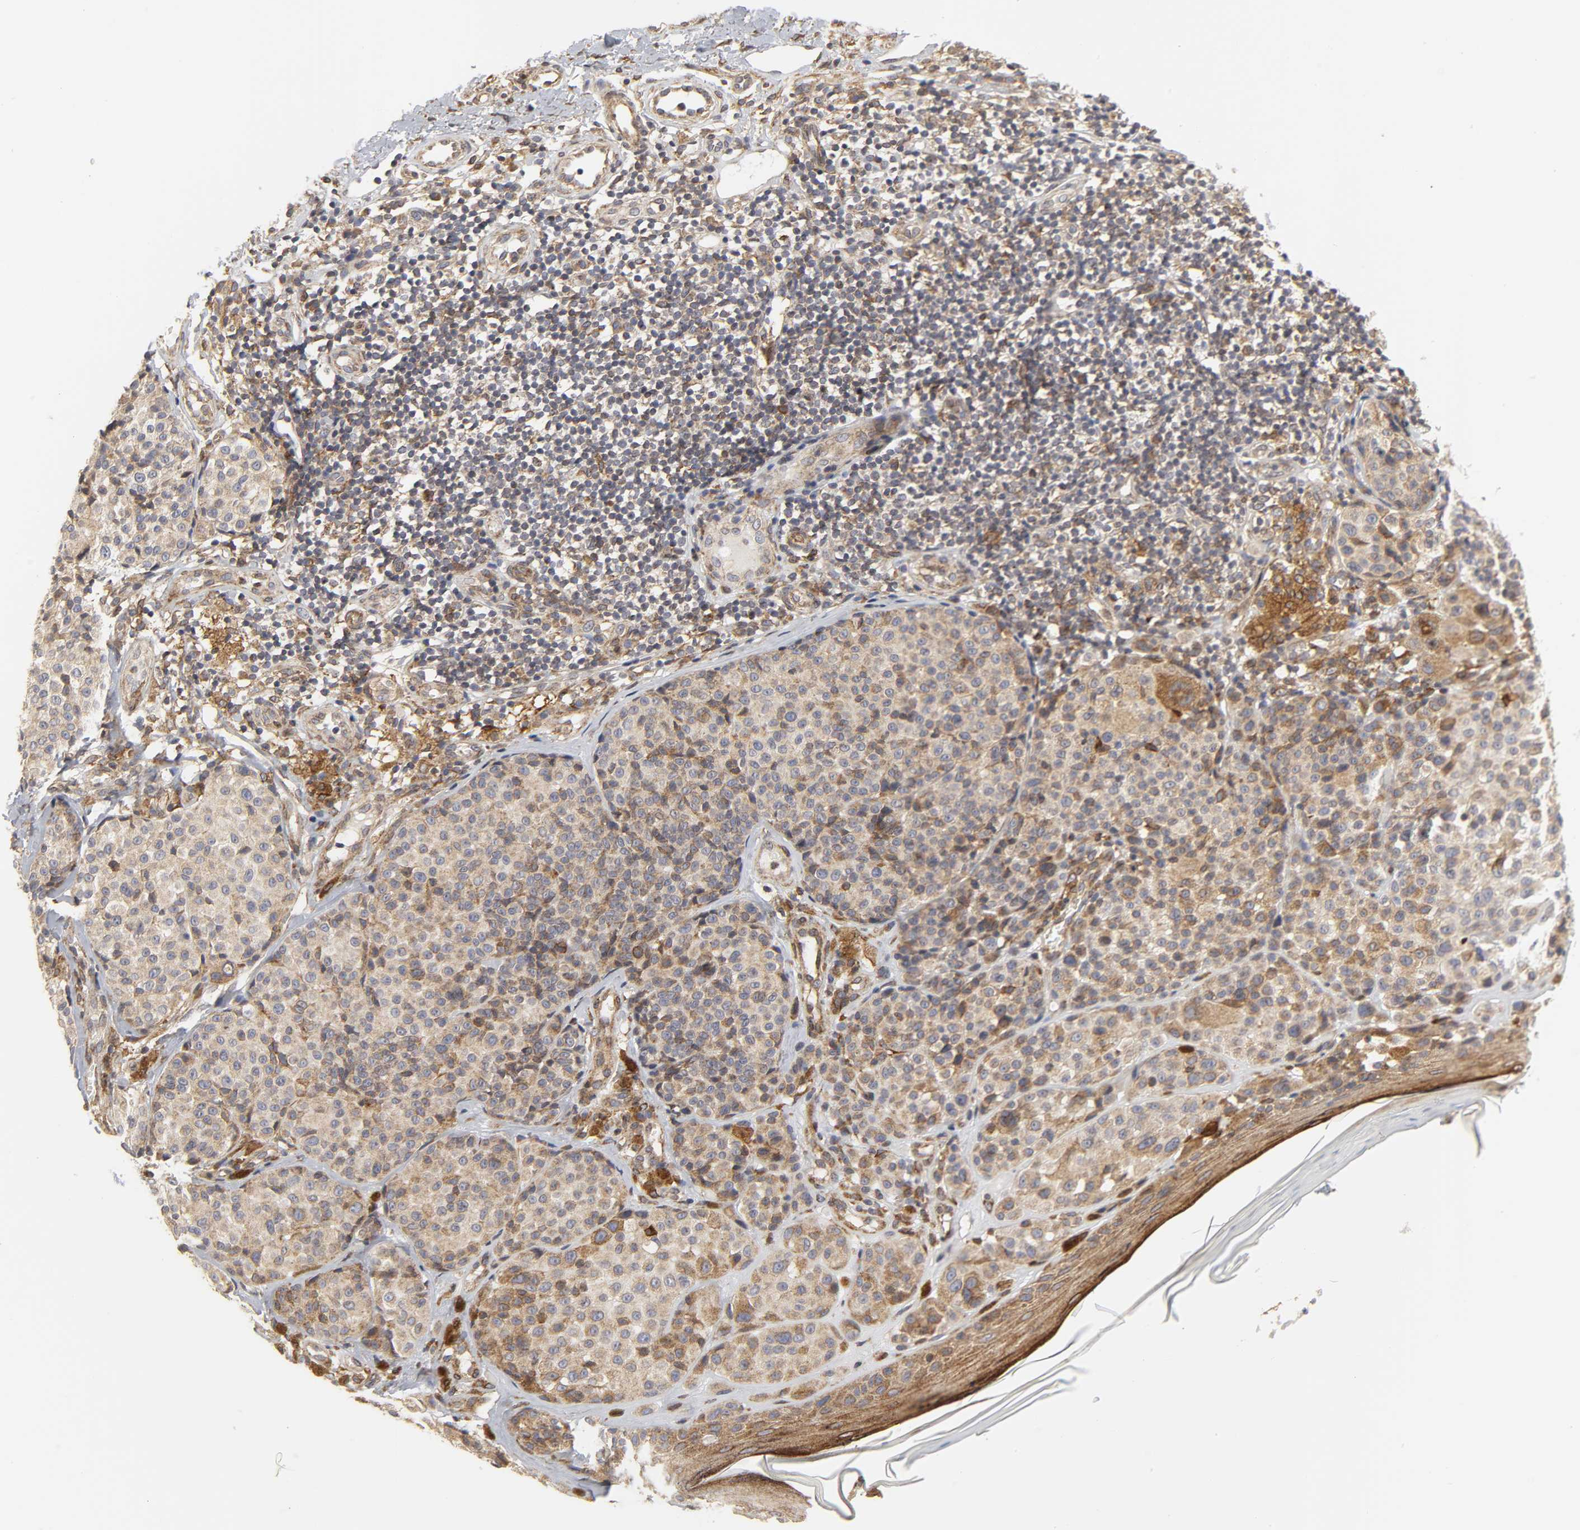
{"staining": {"intensity": "moderate", "quantity": ">75%", "location": "cytoplasmic/membranous"}, "tissue": "melanoma", "cell_type": "Tumor cells", "image_type": "cancer", "snomed": [{"axis": "morphology", "description": "Malignant melanoma, NOS"}, {"axis": "topography", "description": "Skin"}], "caption": "Protein expression analysis of human melanoma reveals moderate cytoplasmic/membranous positivity in about >75% of tumor cells.", "gene": "POR", "patient": {"sex": "female", "age": 75}}